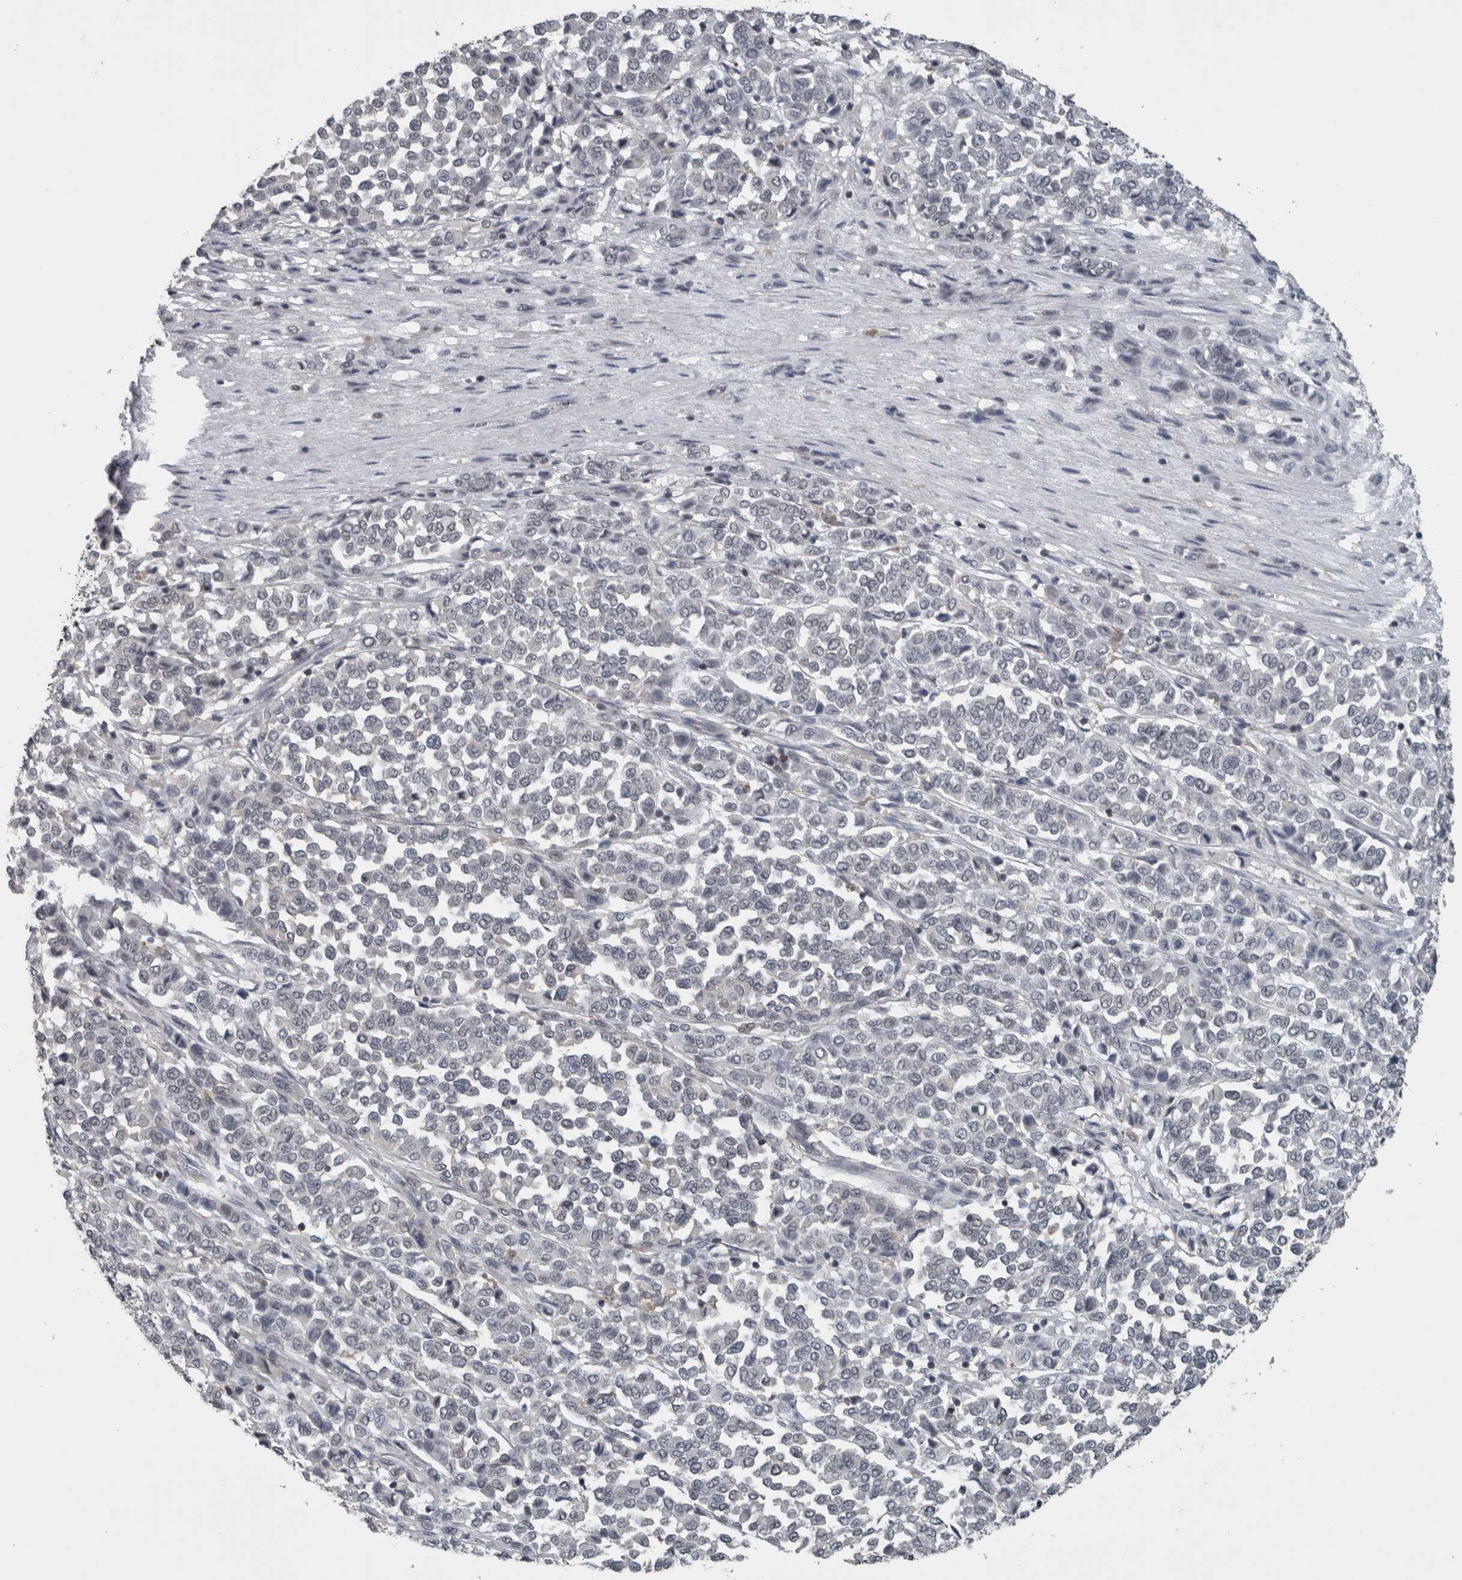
{"staining": {"intensity": "negative", "quantity": "none", "location": "none"}, "tissue": "melanoma", "cell_type": "Tumor cells", "image_type": "cancer", "snomed": [{"axis": "morphology", "description": "Malignant melanoma, Metastatic site"}, {"axis": "topography", "description": "Pancreas"}], "caption": "There is no significant expression in tumor cells of malignant melanoma (metastatic site).", "gene": "ZBTB21", "patient": {"sex": "female", "age": 30}}